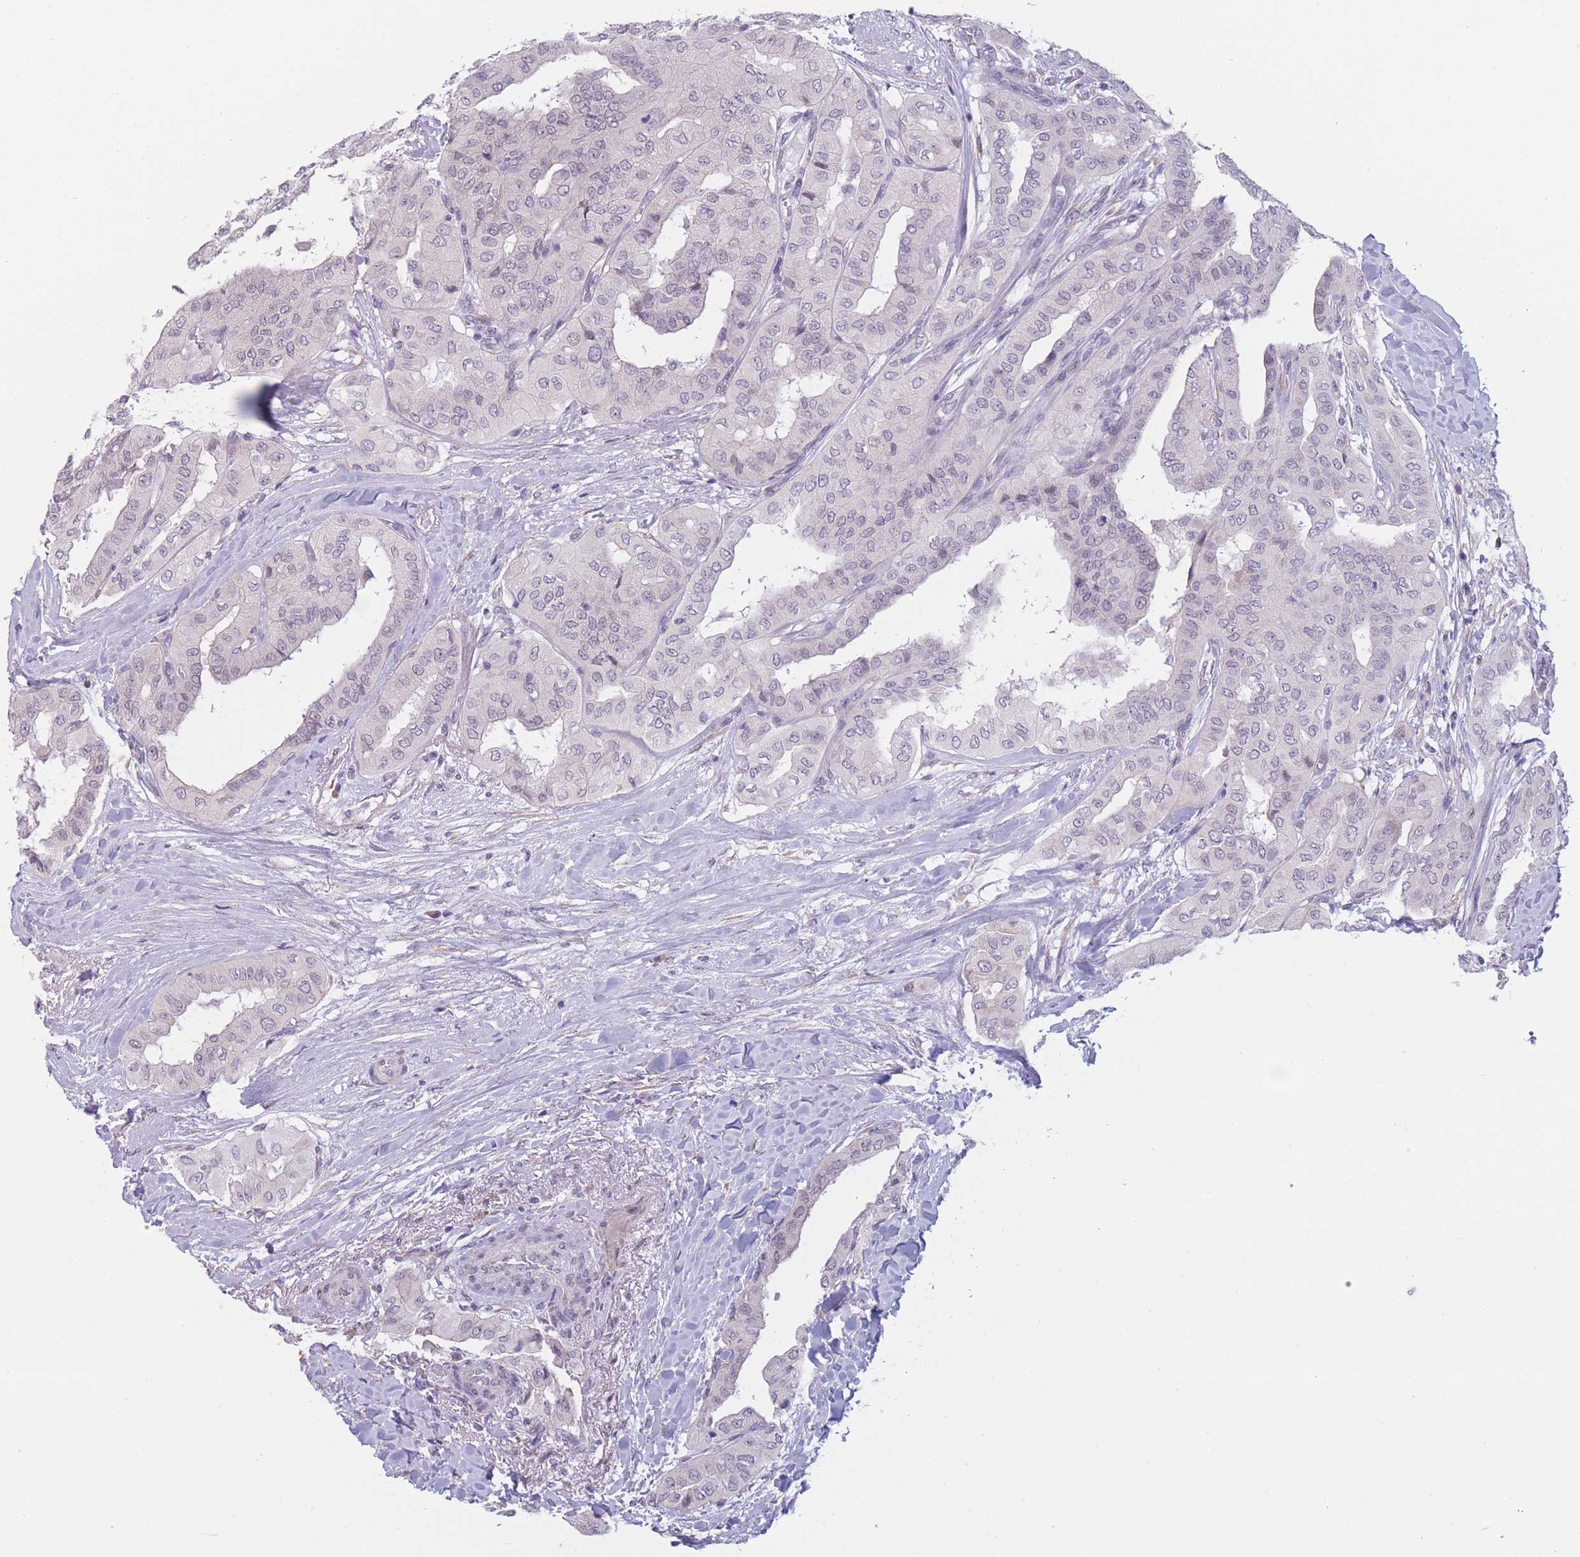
{"staining": {"intensity": "negative", "quantity": "none", "location": "none"}, "tissue": "thyroid cancer", "cell_type": "Tumor cells", "image_type": "cancer", "snomed": [{"axis": "morphology", "description": "Papillary adenocarcinoma, NOS"}, {"axis": "topography", "description": "Thyroid gland"}], "caption": "Photomicrograph shows no significant protein expression in tumor cells of thyroid cancer.", "gene": "COL27A1", "patient": {"sex": "female", "age": 59}}